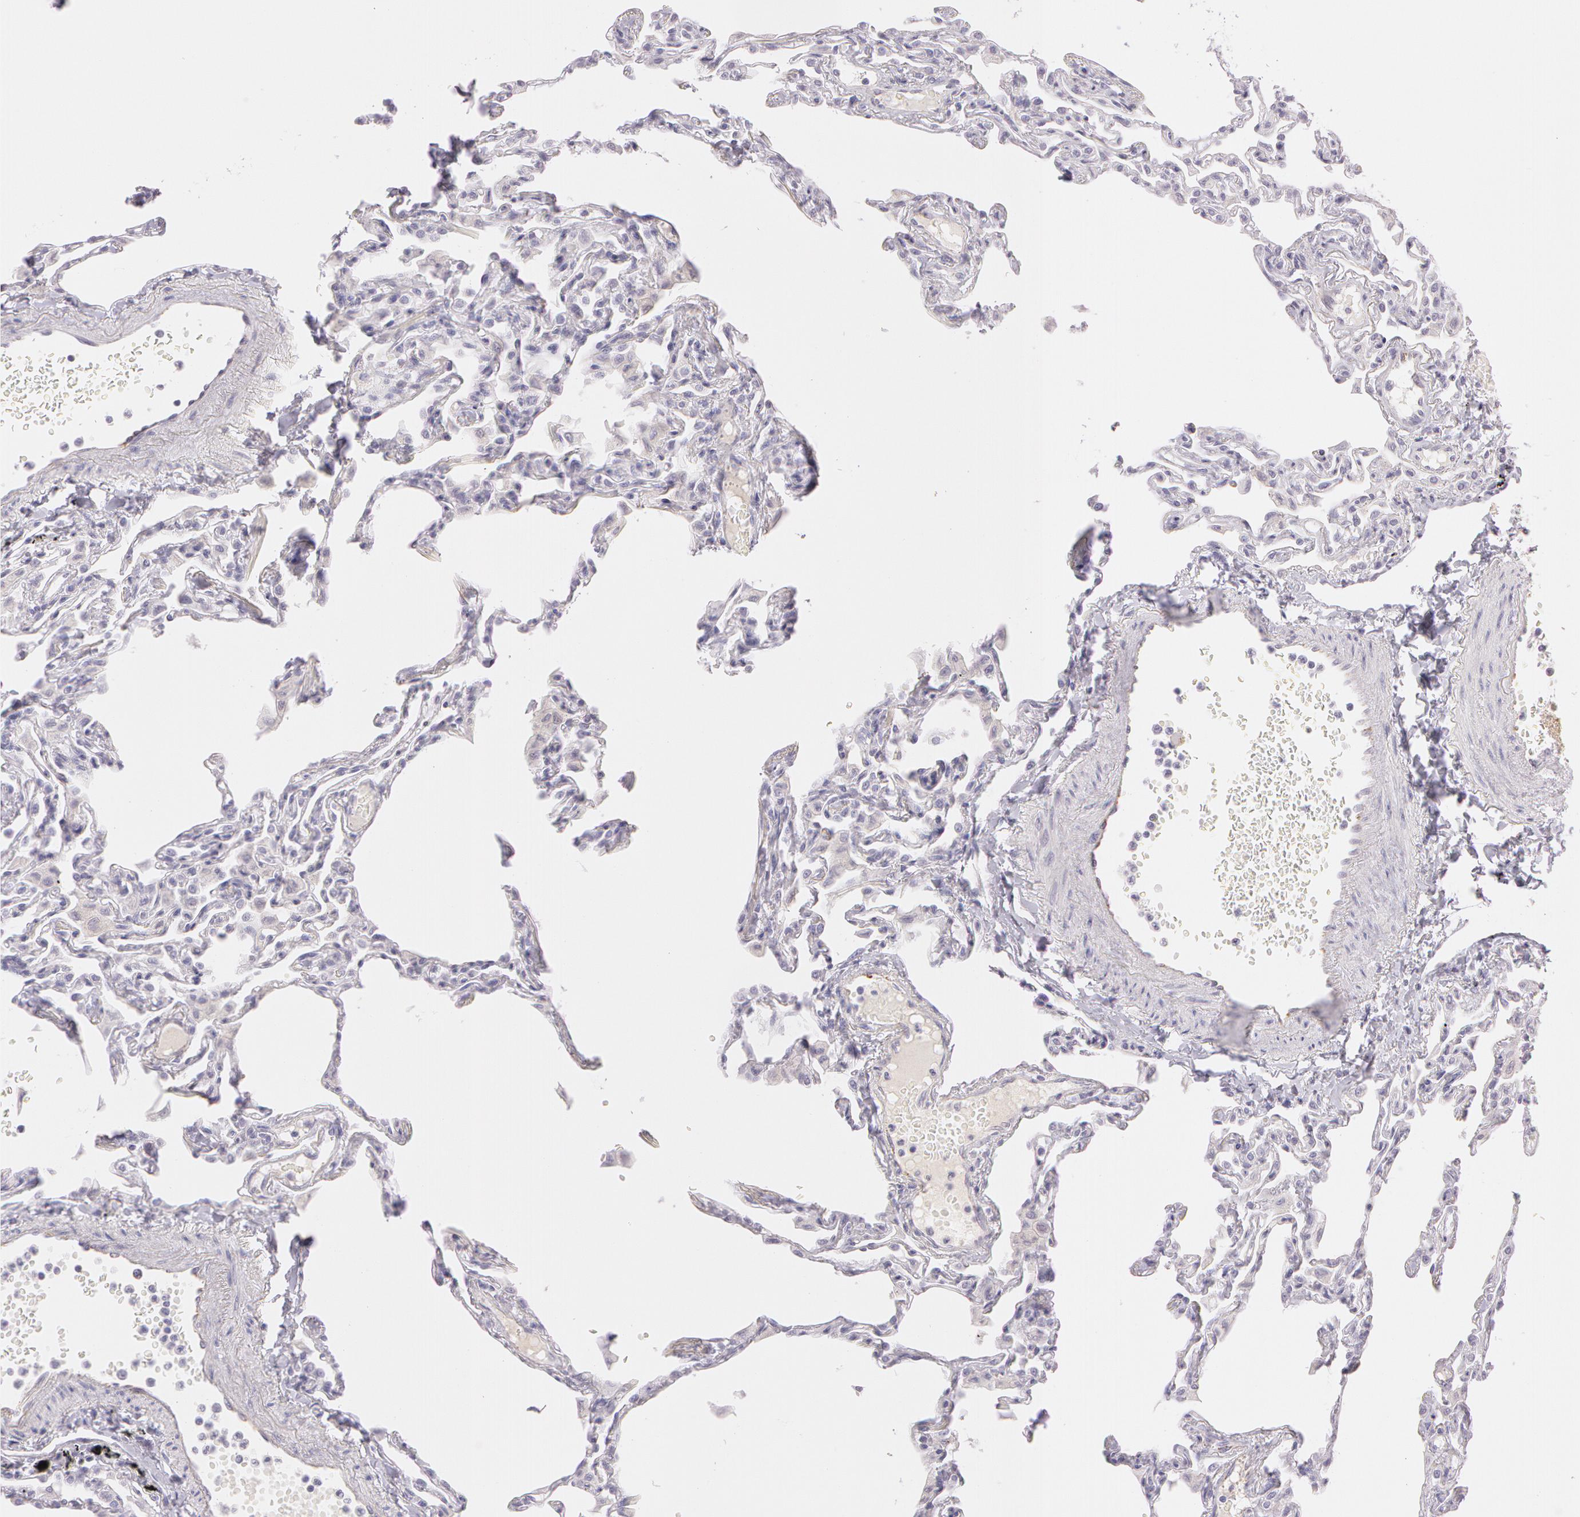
{"staining": {"intensity": "negative", "quantity": "none", "location": "none"}, "tissue": "lung", "cell_type": "Alveolar cells", "image_type": "normal", "snomed": [{"axis": "morphology", "description": "Normal tissue, NOS"}, {"axis": "topography", "description": "Lung"}], "caption": "Protein analysis of unremarkable lung displays no significant positivity in alveolar cells. (Stains: DAB immunohistochemistry (IHC) with hematoxylin counter stain, Microscopy: brightfield microscopy at high magnification).", "gene": "OTC", "patient": {"sex": "female", "age": 49}}